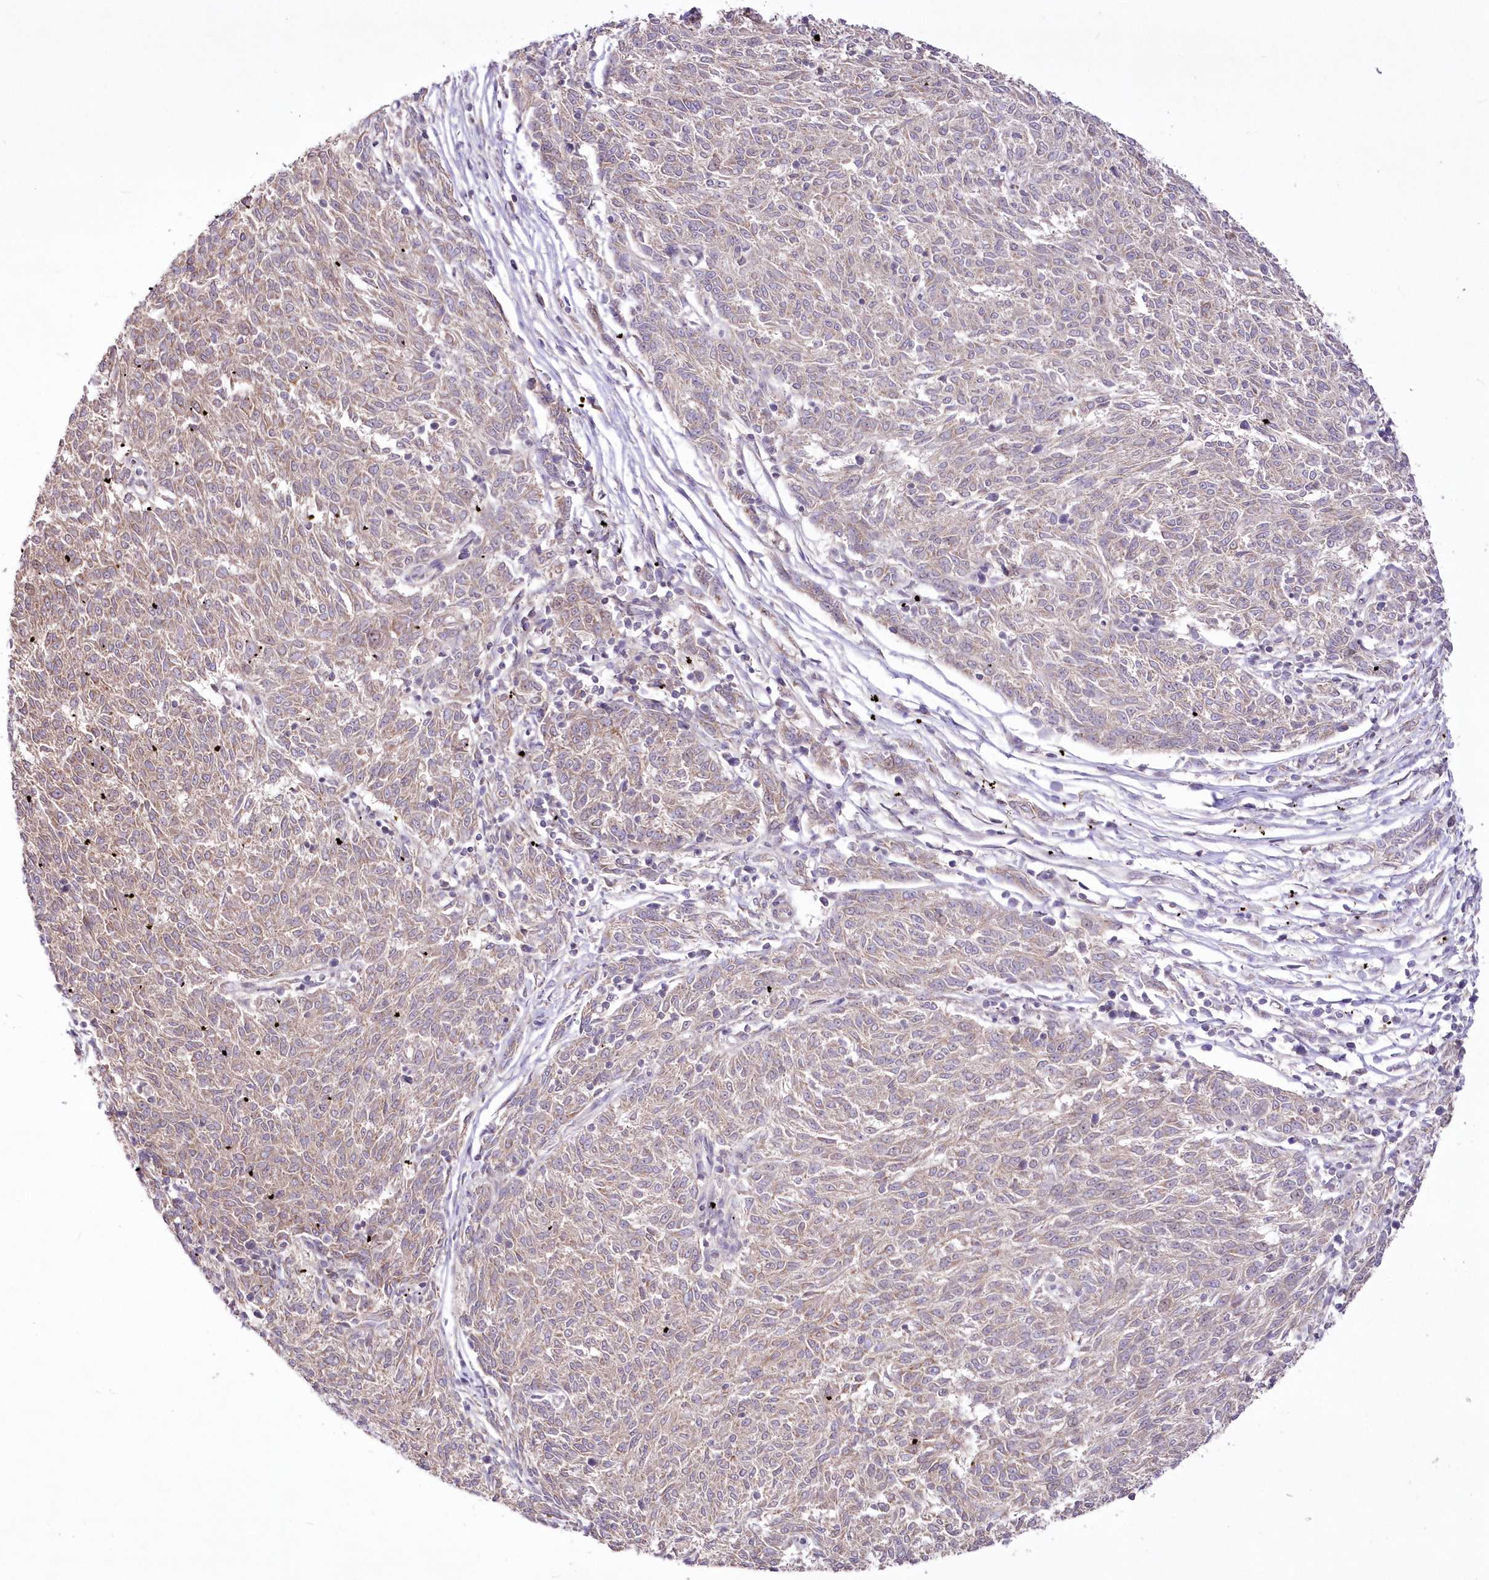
{"staining": {"intensity": "weak", "quantity": "25%-75%", "location": "cytoplasmic/membranous"}, "tissue": "melanoma", "cell_type": "Tumor cells", "image_type": "cancer", "snomed": [{"axis": "morphology", "description": "Malignant melanoma, NOS"}, {"axis": "topography", "description": "Skin"}], "caption": "Malignant melanoma stained for a protein (brown) exhibits weak cytoplasmic/membranous positive staining in approximately 25%-75% of tumor cells.", "gene": "FAM241B", "patient": {"sex": "female", "age": 72}}